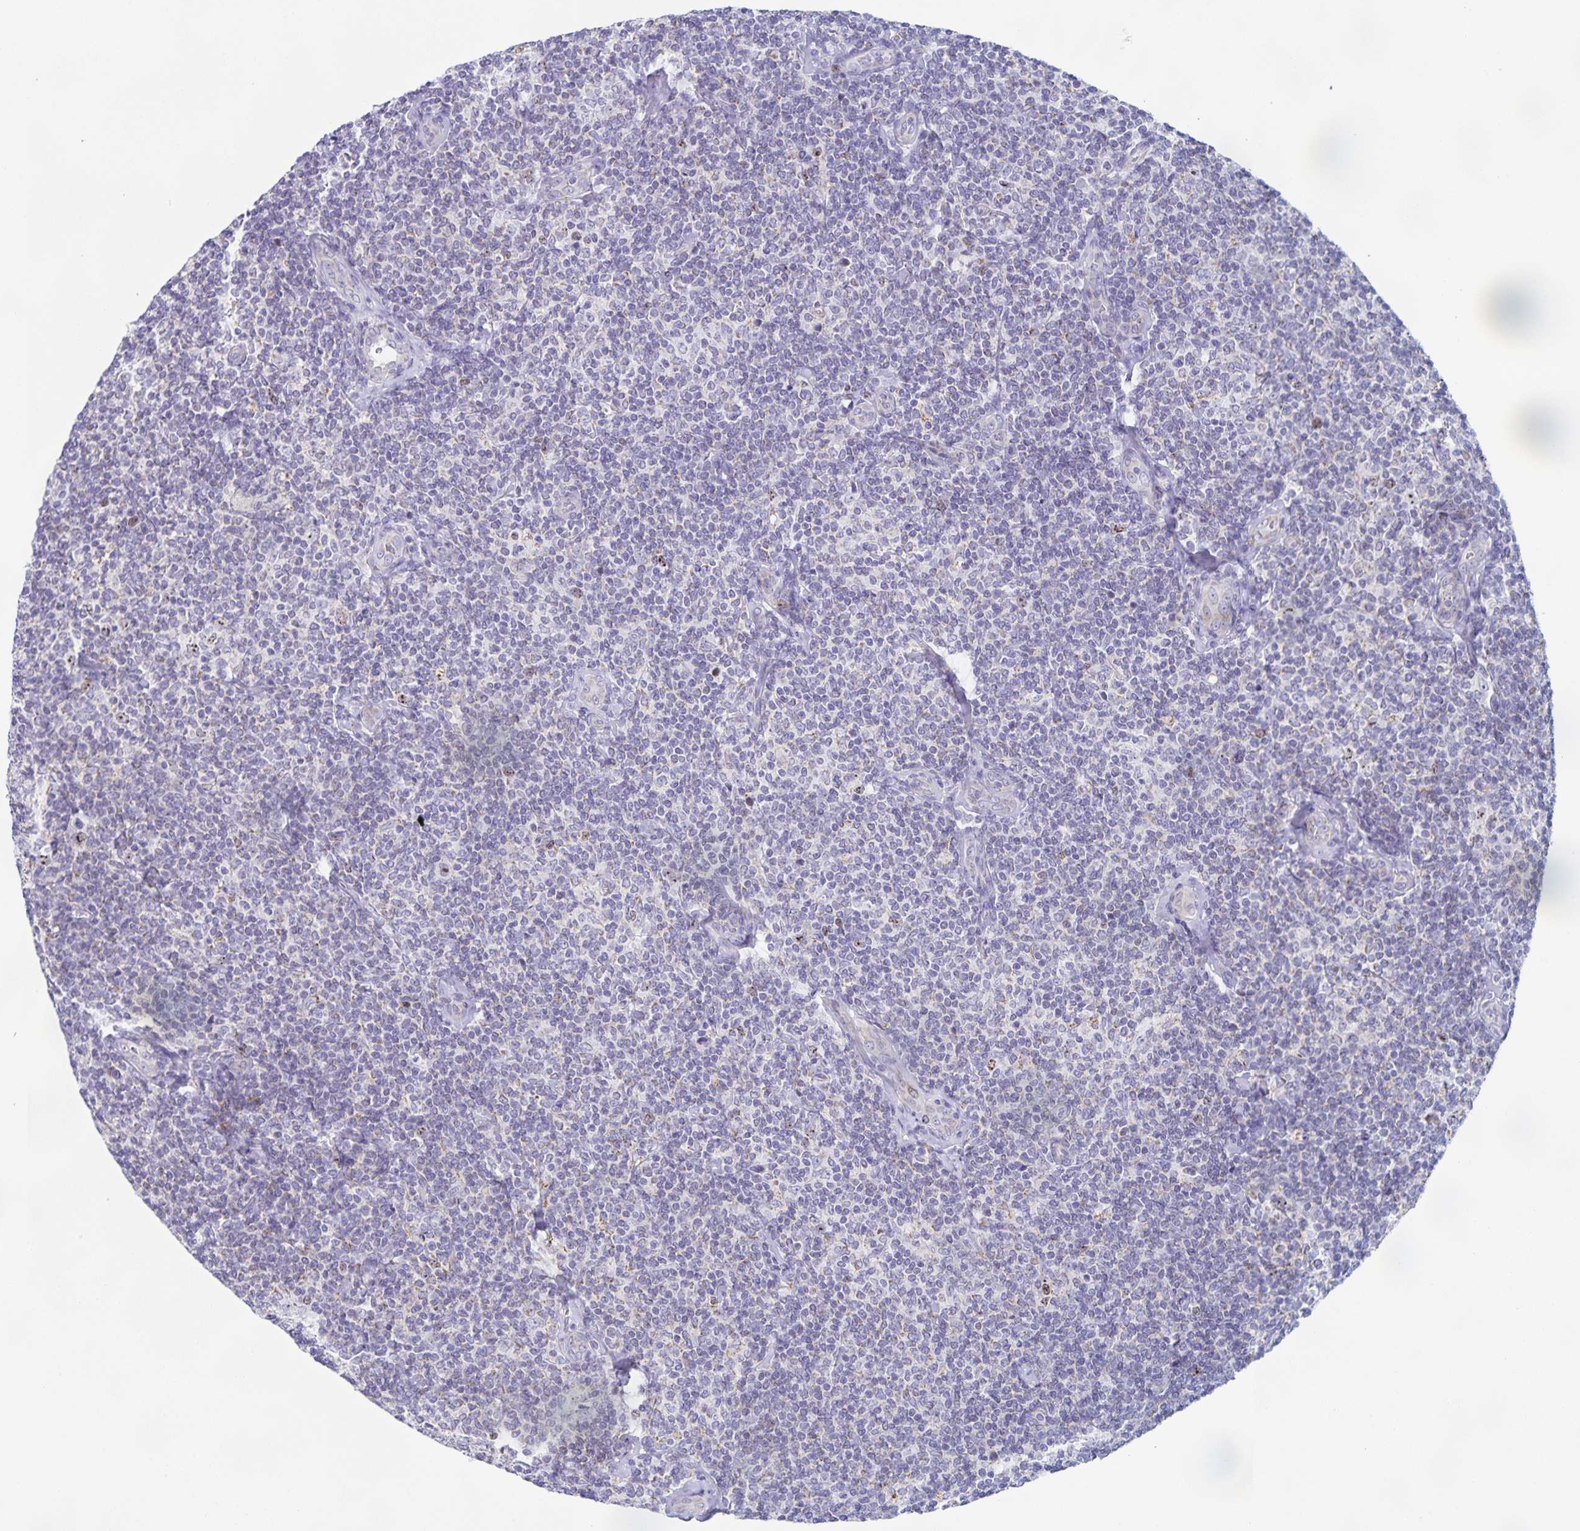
{"staining": {"intensity": "negative", "quantity": "none", "location": "none"}, "tissue": "lymphoma", "cell_type": "Tumor cells", "image_type": "cancer", "snomed": [{"axis": "morphology", "description": "Malignant lymphoma, non-Hodgkin's type, Low grade"}, {"axis": "topography", "description": "Lymph node"}], "caption": "Protein analysis of lymphoma shows no significant positivity in tumor cells.", "gene": "CENPH", "patient": {"sex": "female", "age": 56}}